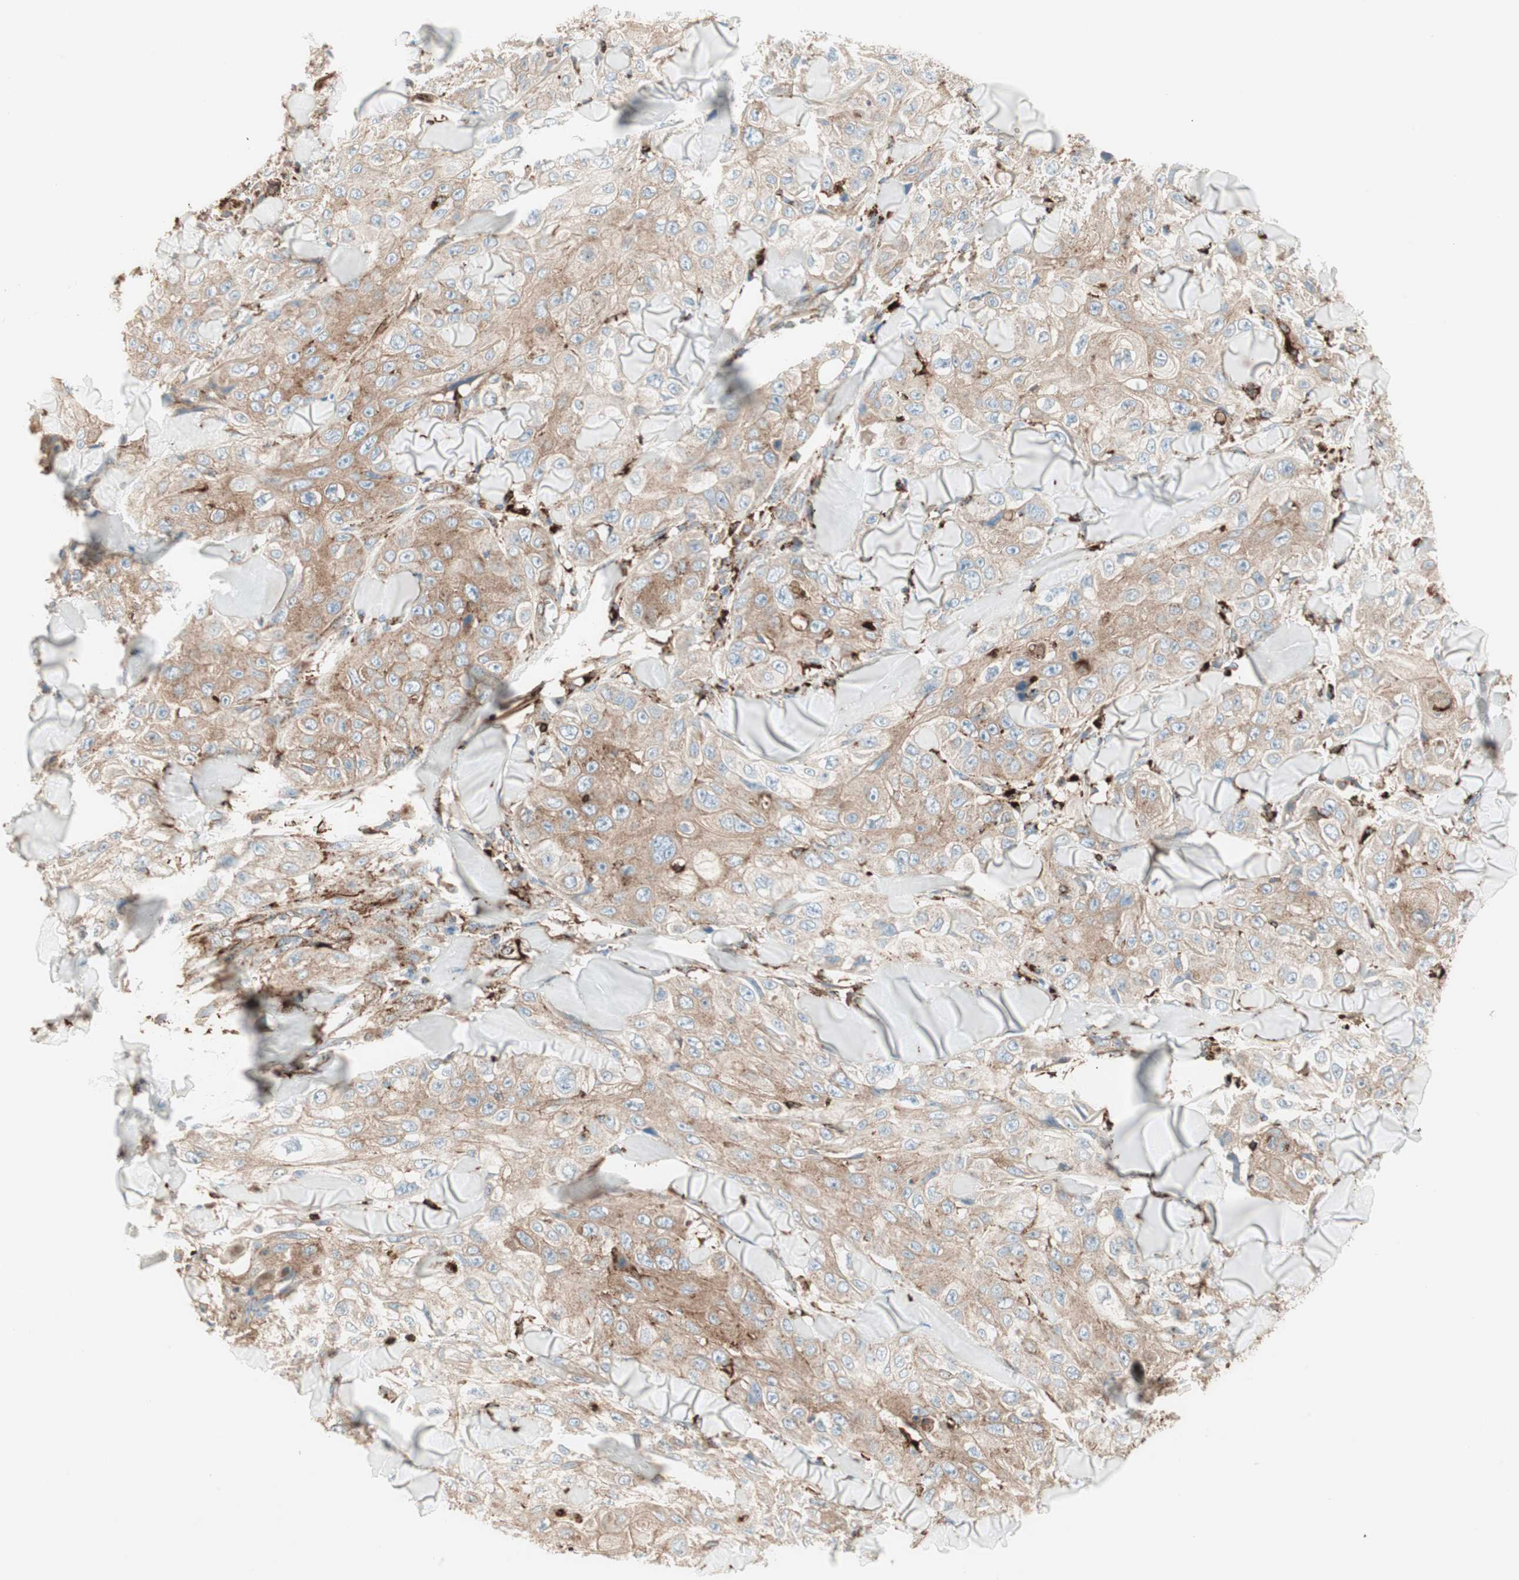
{"staining": {"intensity": "weak", "quantity": ">75%", "location": "cytoplasmic/membranous"}, "tissue": "skin cancer", "cell_type": "Tumor cells", "image_type": "cancer", "snomed": [{"axis": "morphology", "description": "Squamous cell carcinoma, NOS"}, {"axis": "topography", "description": "Skin"}], "caption": "DAB (3,3'-diaminobenzidine) immunohistochemical staining of skin cancer shows weak cytoplasmic/membranous protein expression in about >75% of tumor cells.", "gene": "ATP6V1G1", "patient": {"sex": "male", "age": 86}}